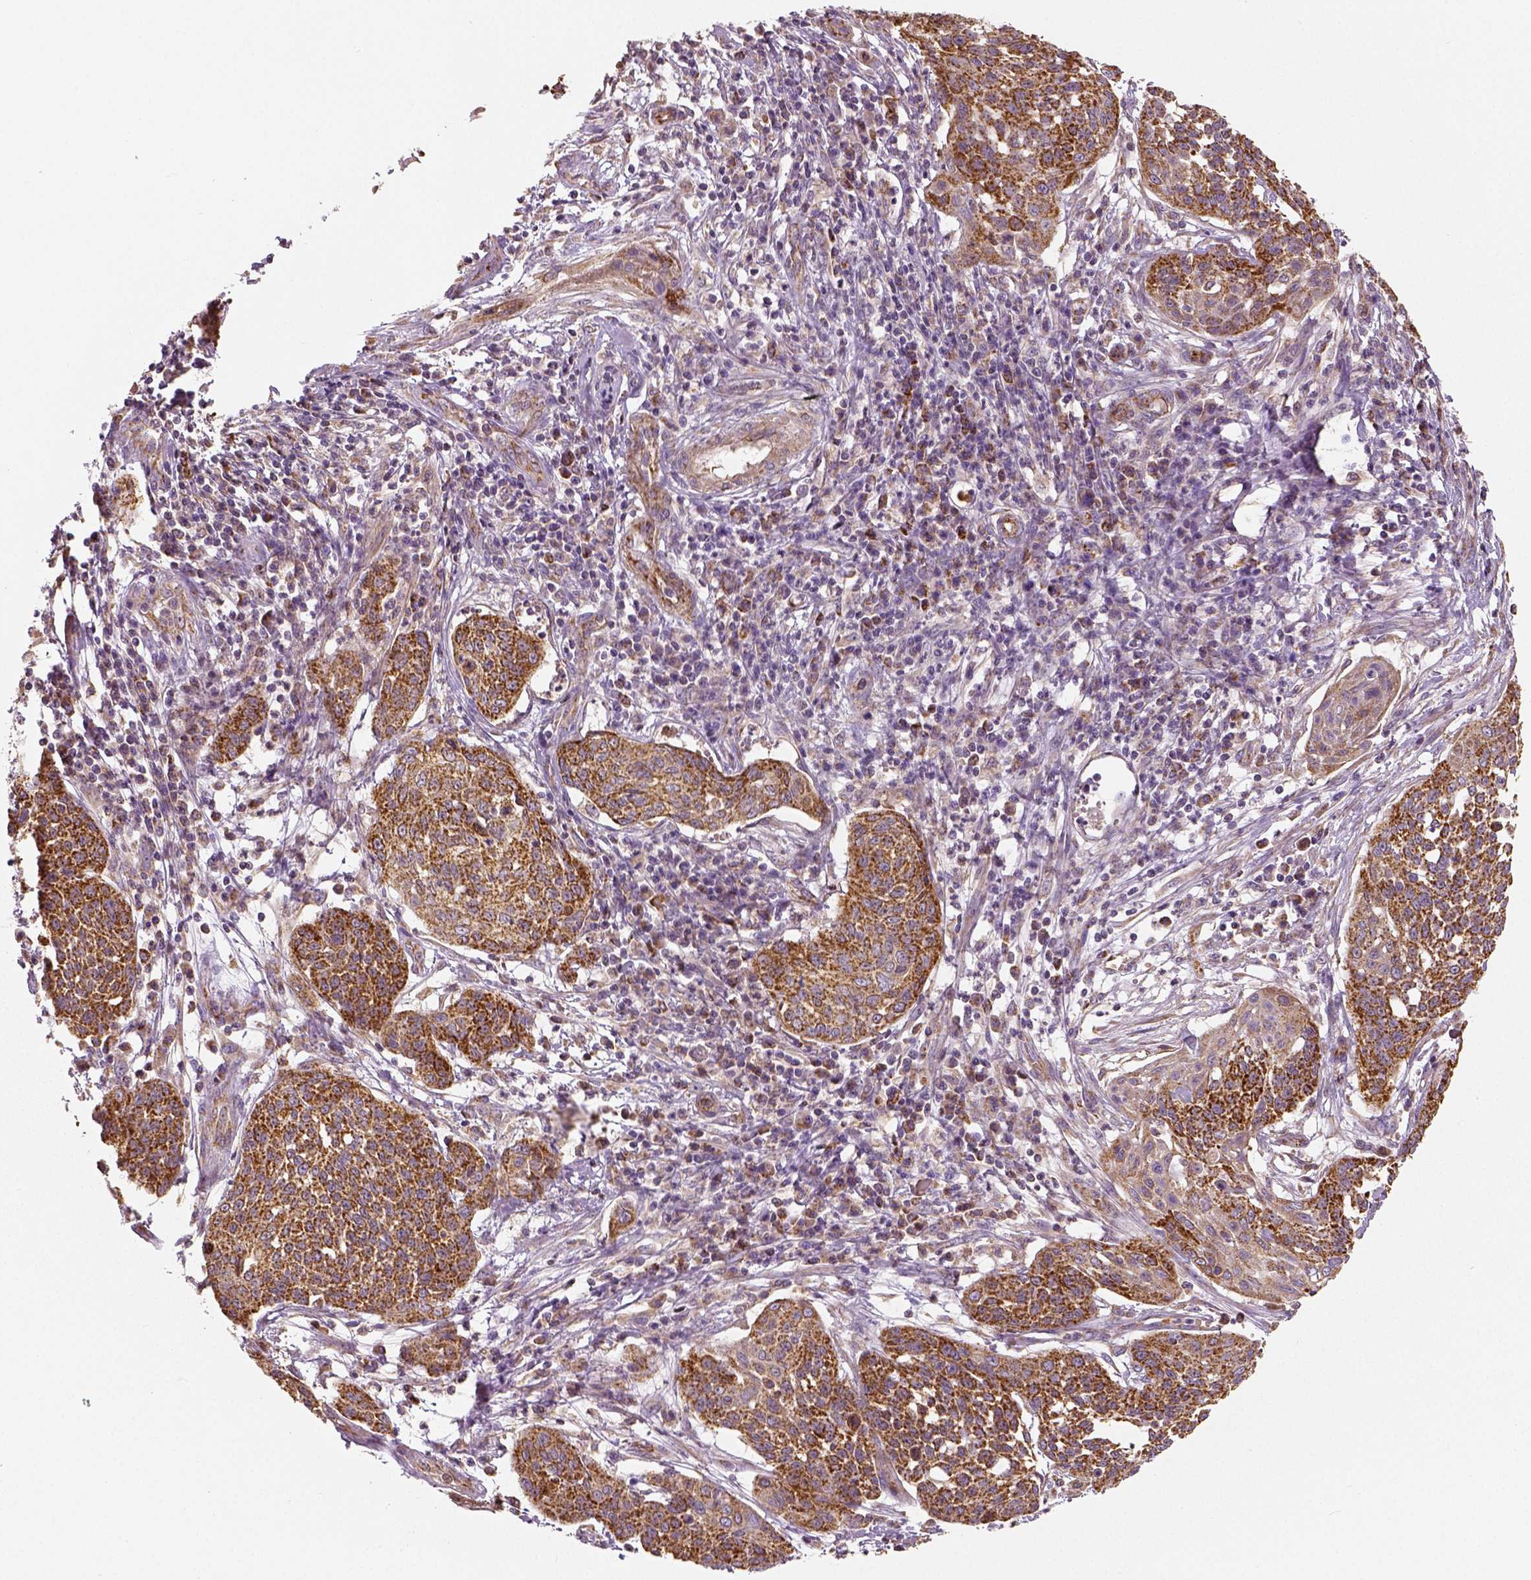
{"staining": {"intensity": "strong", "quantity": ">75%", "location": "cytoplasmic/membranous"}, "tissue": "cervical cancer", "cell_type": "Tumor cells", "image_type": "cancer", "snomed": [{"axis": "morphology", "description": "Squamous cell carcinoma, NOS"}, {"axis": "topography", "description": "Cervix"}], "caption": "Squamous cell carcinoma (cervical) stained with a brown dye displays strong cytoplasmic/membranous positive staining in approximately >75% of tumor cells.", "gene": "PGAM5", "patient": {"sex": "female", "age": 34}}